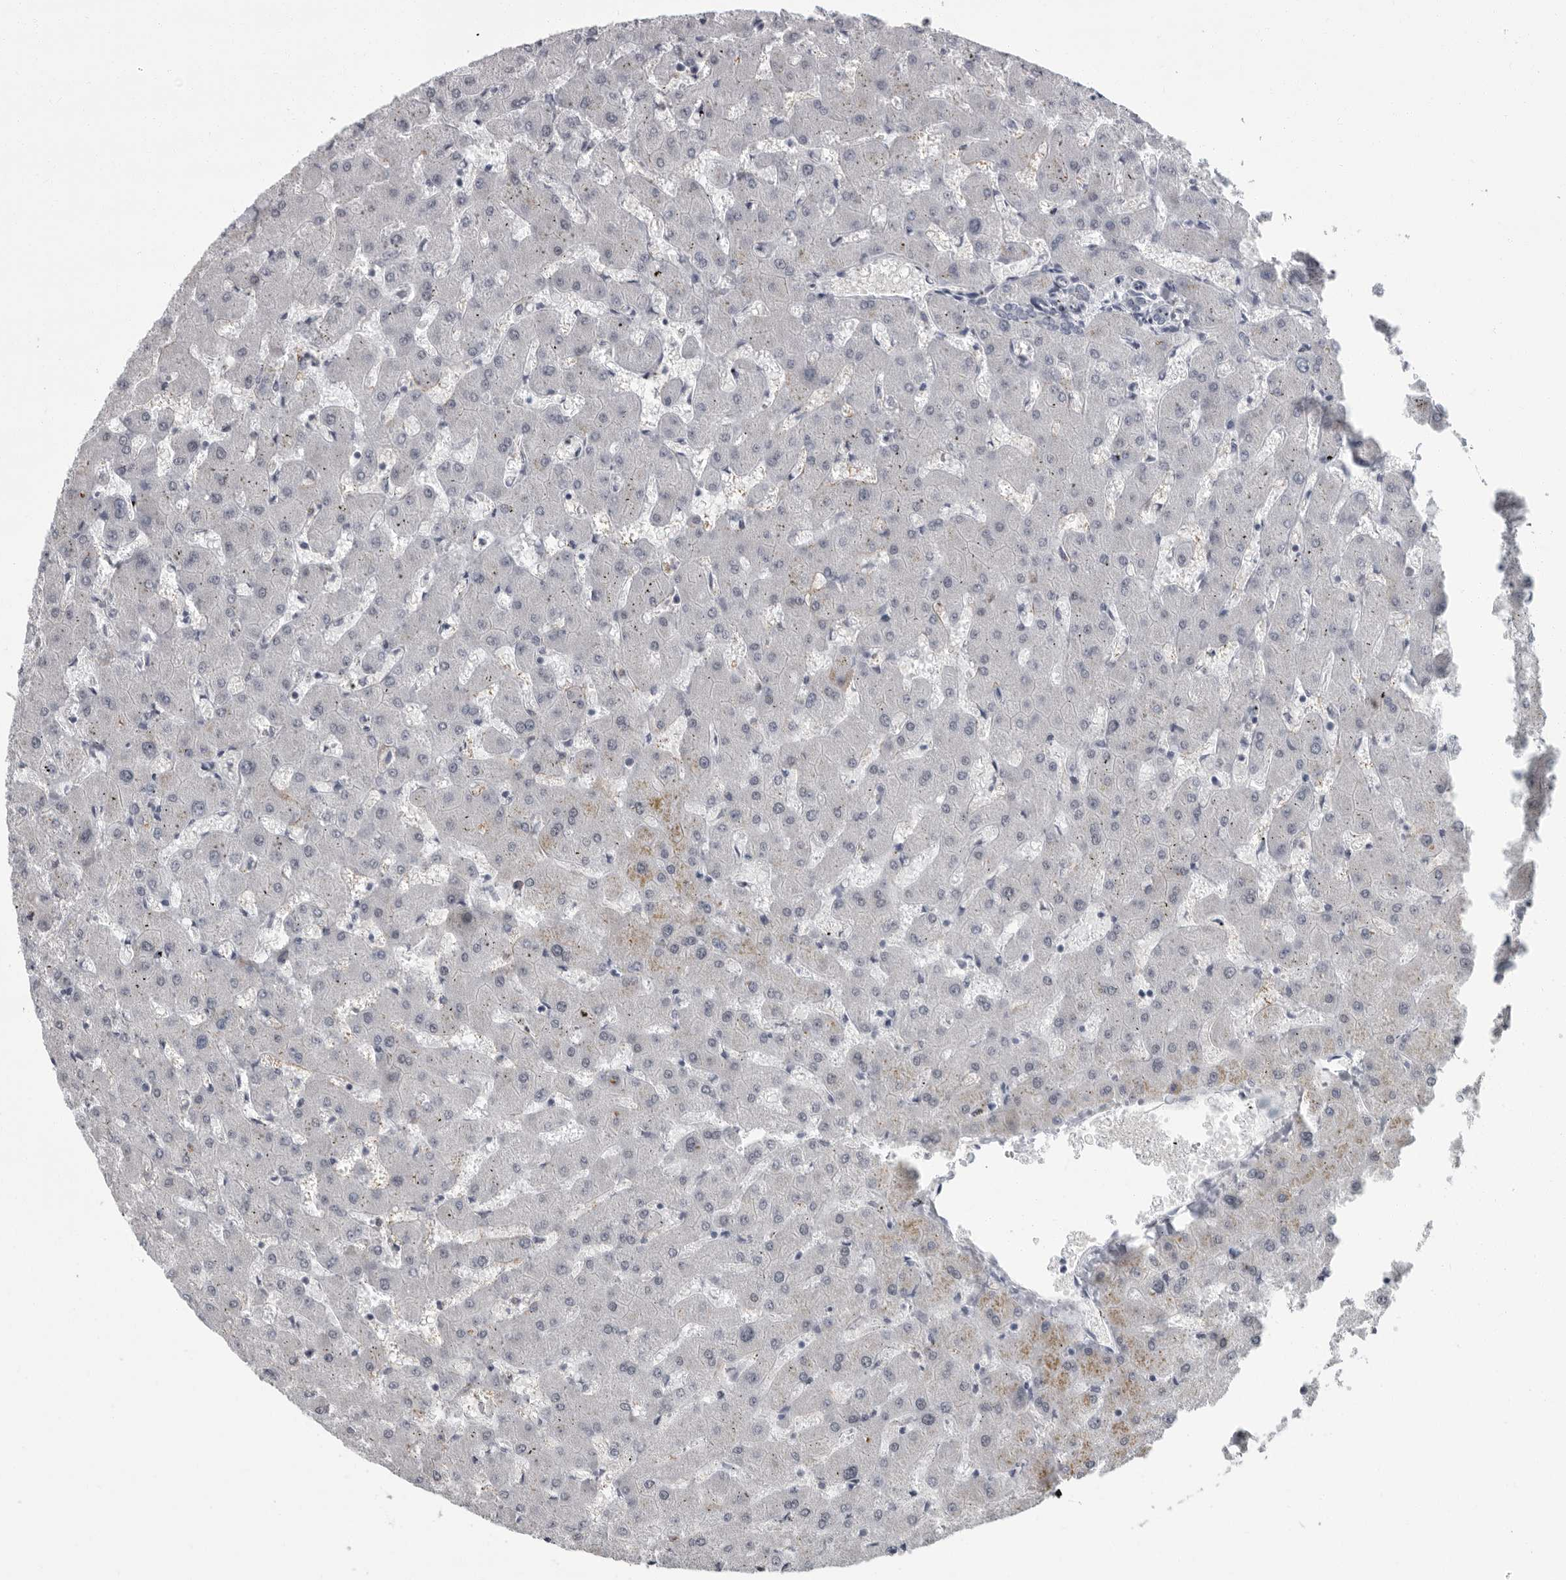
{"staining": {"intensity": "negative", "quantity": "none", "location": "none"}, "tissue": "liver", "cell_type": "Cholangiocytes", "image_type": "normal", "snomed": [{"axis": "morphology", "description": "Normal tissue, NOS"}, {"axis": "topography", "description": "Liver"}], "caption": "High power microscopy image of an immunohistochemistry image of normal liver, revealing no significant staining in cholangiocytes.", "gene": "SLC25A39", "patient": {"sex": "female", "age": 63}}